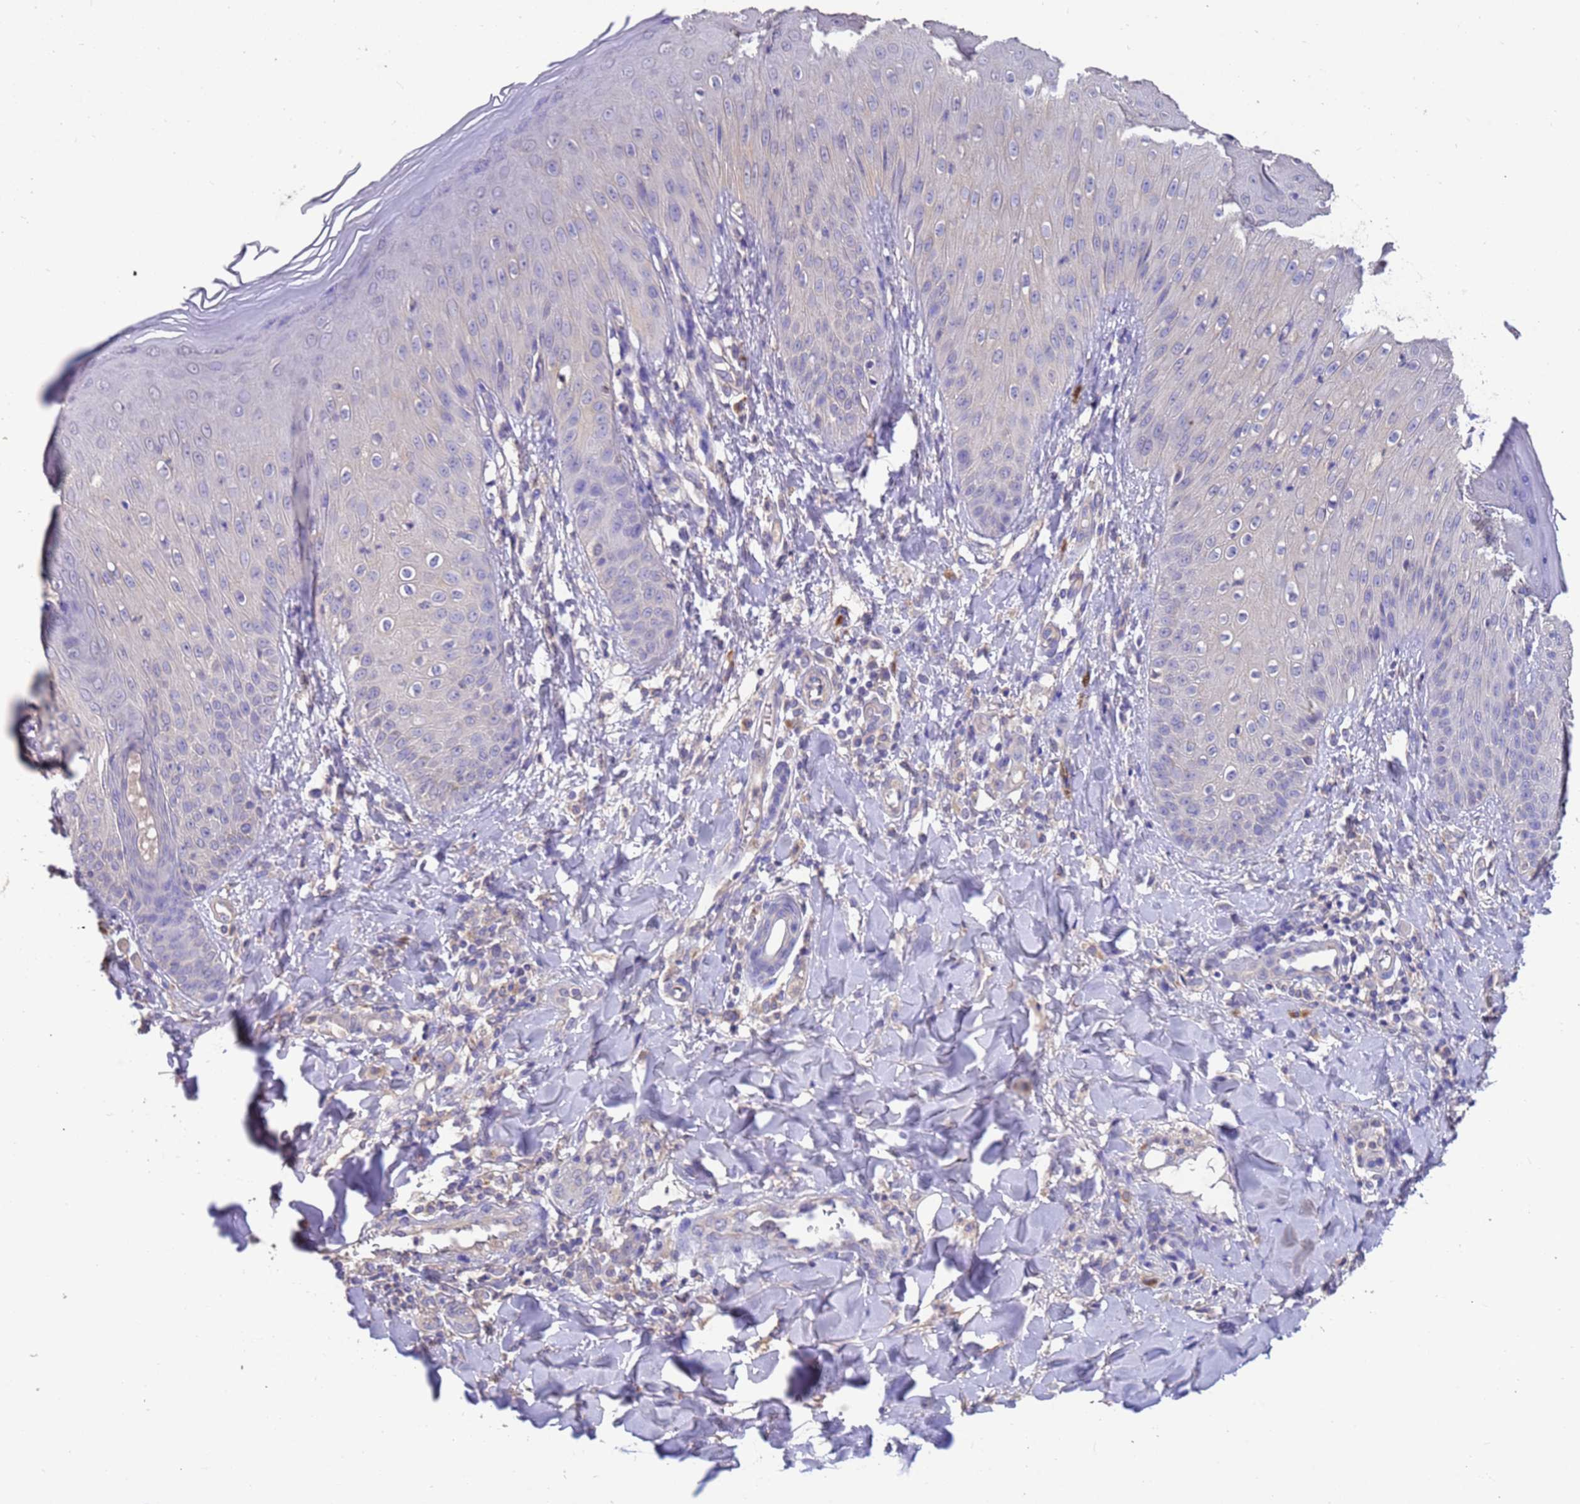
{"staining": {"intensity": "negative", "quantity": "none", "location": "none"}, "tissue": "skin", "cell_type": "Epidermal cells", "image_type": "normal", "snomed": [{"axis": "morphology", "description": "Normal tissue, NOS"}, {"axis": "morphology", "description": "Inflammation, NOS"}, {"axis": "topography", "description": "Soft tissue"}, {"axis": "topography", "description": "Anal"}], "caption": "Immunohistochemical staining of benign skin displays no significant positivity in epidermal cells.", "gene": "SRL", "patient": {"sex": "female", "age": 15}}